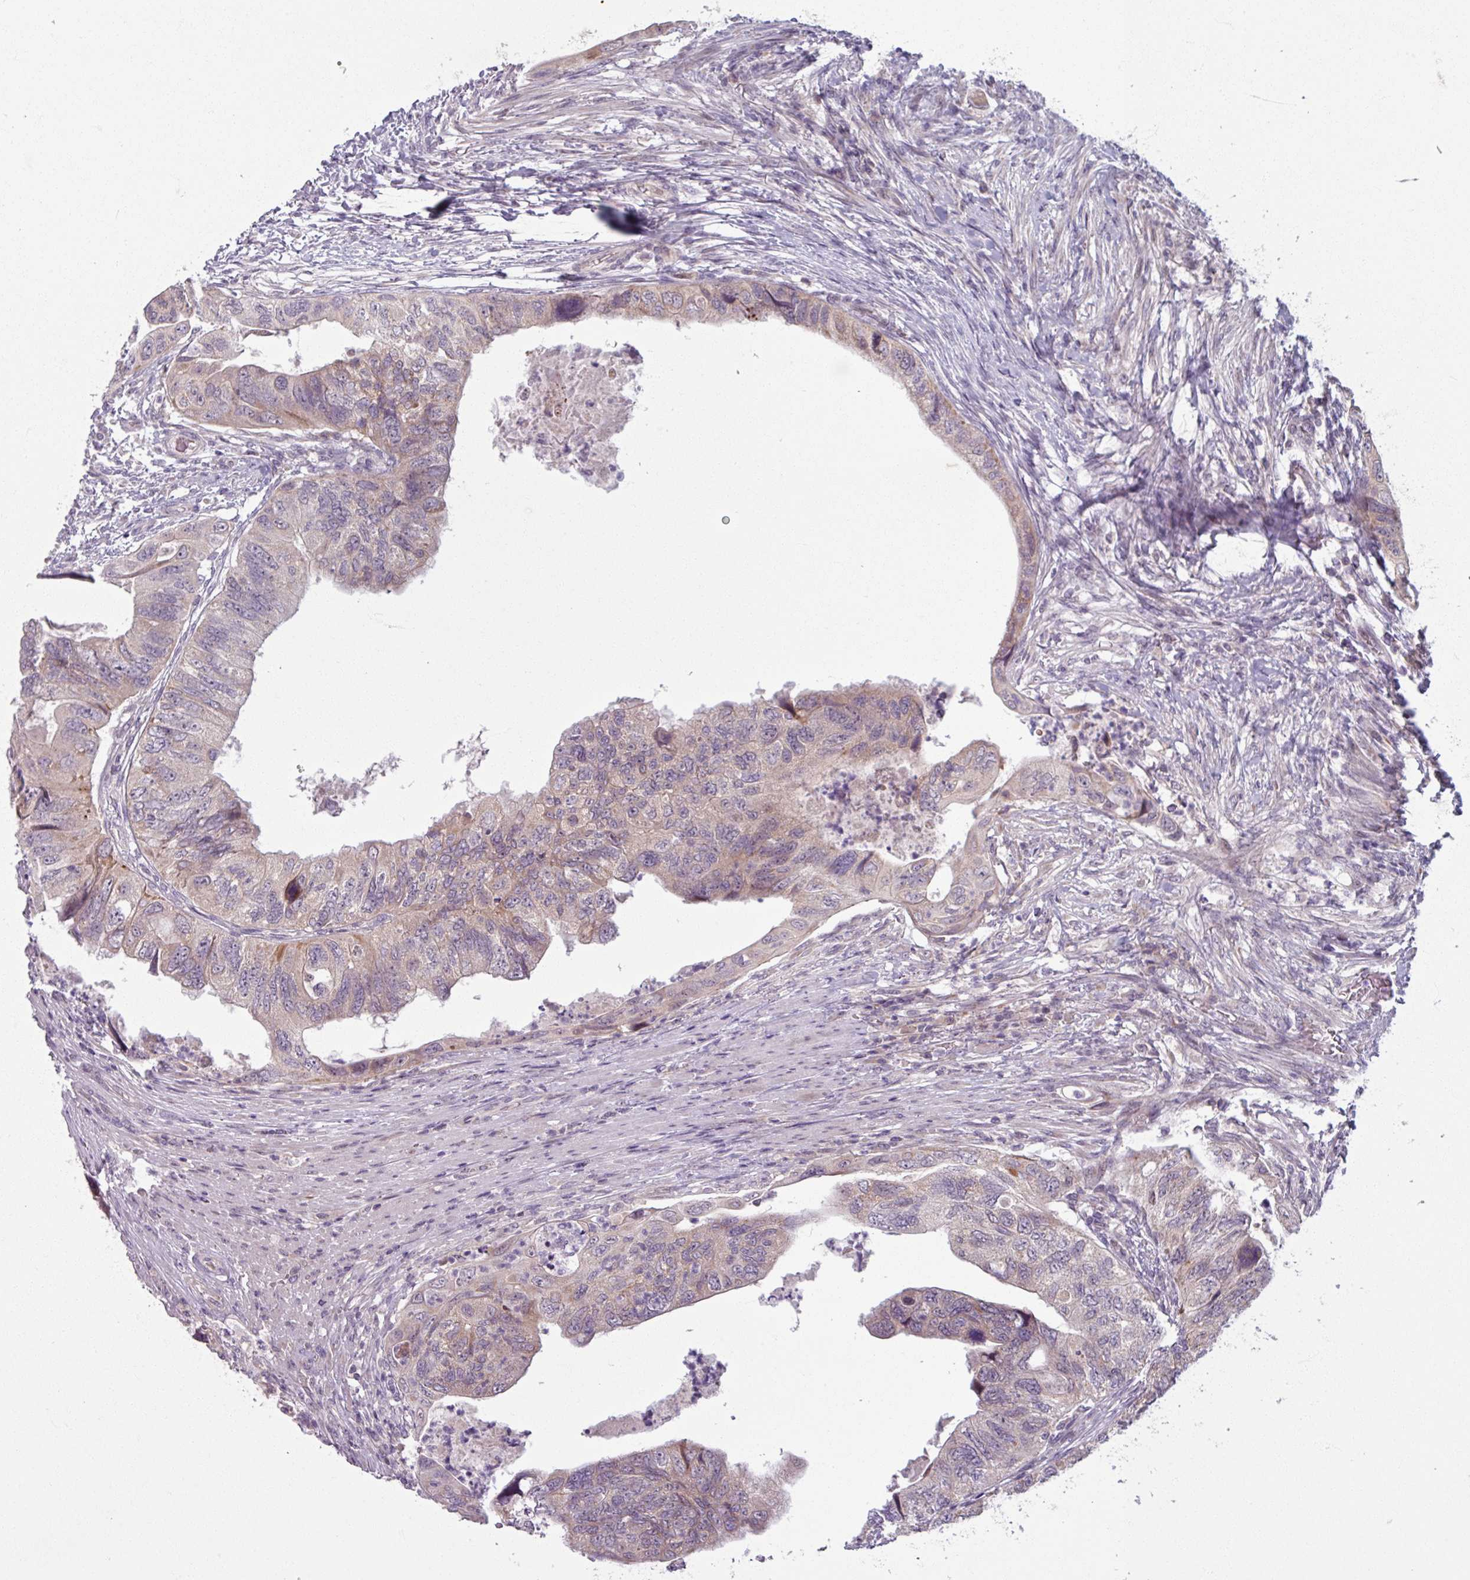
{"staining": {"intensity": "weak", "quantity": "25%-75%", "location": "cytoplasmic/membranous"}, "tissue": "colorectal cancer", "cell_type": "Tumor cells", "image_type": "cancer", "snomed": [{"axis": "morphology", "description": "Adenocarcinoma, NOS"}, {"axis": "topography", "description": "Rectum"}], "caption": "A high-resolution photomicrograph shows immunohistochemistry (IHC) staining of colorectal cancer (adenocarcinoma), which shows weak cytoplasmic/membranous positivity in approximately 25%-75% of tumor cells.", "gene": "OGFOD3", "patient": {"sex": "male", "age": 63}}